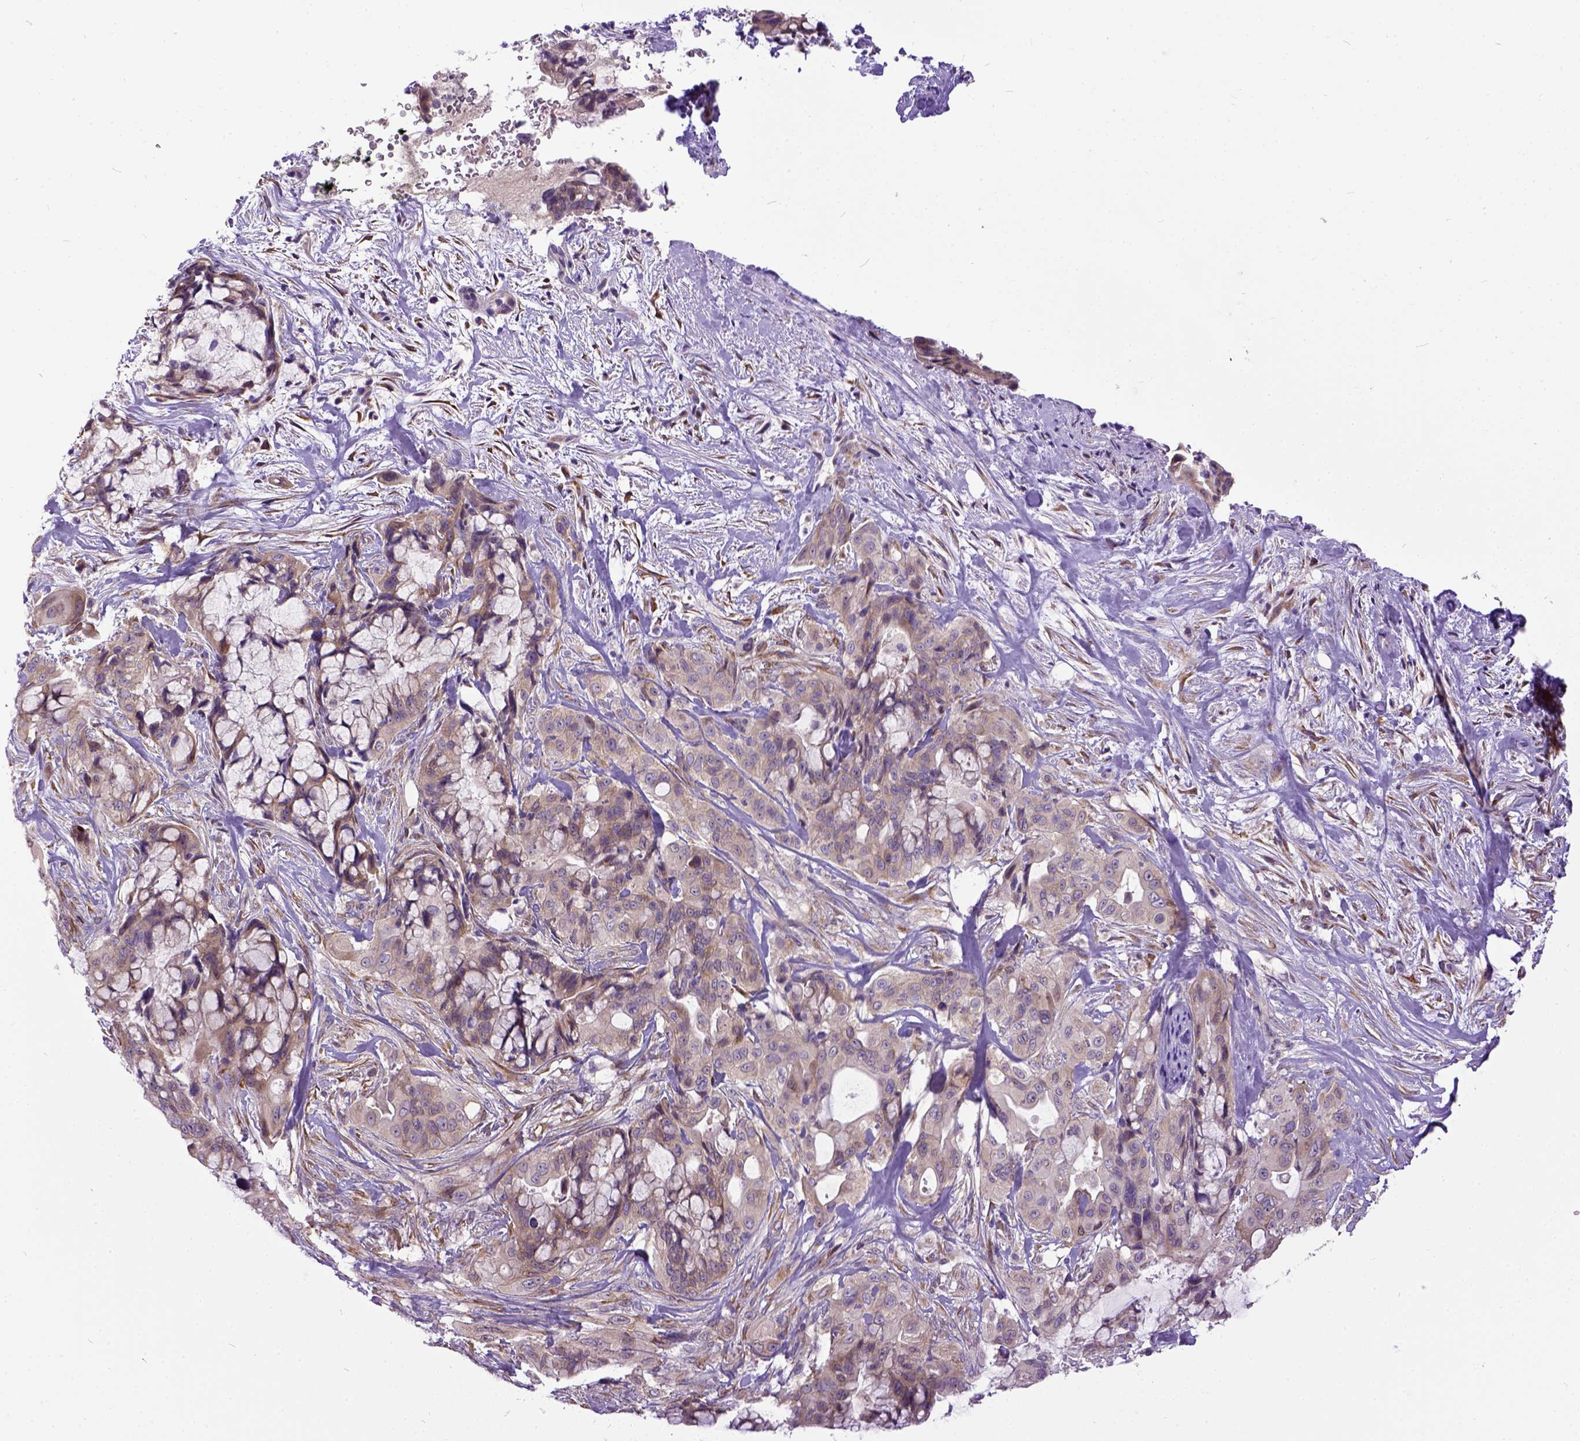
{"staining": {"intensity": "weak", "quantity": ">75%", "location": "cytoplasmic/membranous"}, "tissue": "pancreatic cancer", "cell_type": "Tumor cells", "image_type": "cancer", "snomed": [{"axis": "morphology", "description": "Adenocarcinoma, NOS"}, {"axis": "topography", "description": "Pancreas"}], "caption": "IHC staining of pancreatic cancer (adenocarcinoma), which reveals low levels of weak cytoplasmic/membranous expression in about >75% of tumor cells indicating weak cytoplasmic/membranous protein staining. The staining was performed using DAB (brown) for protein detection and nuclei were counterstained in hematoxylin (blue).", "gene": "NEK5", "patient": {"sex": "male", "age": 71}}